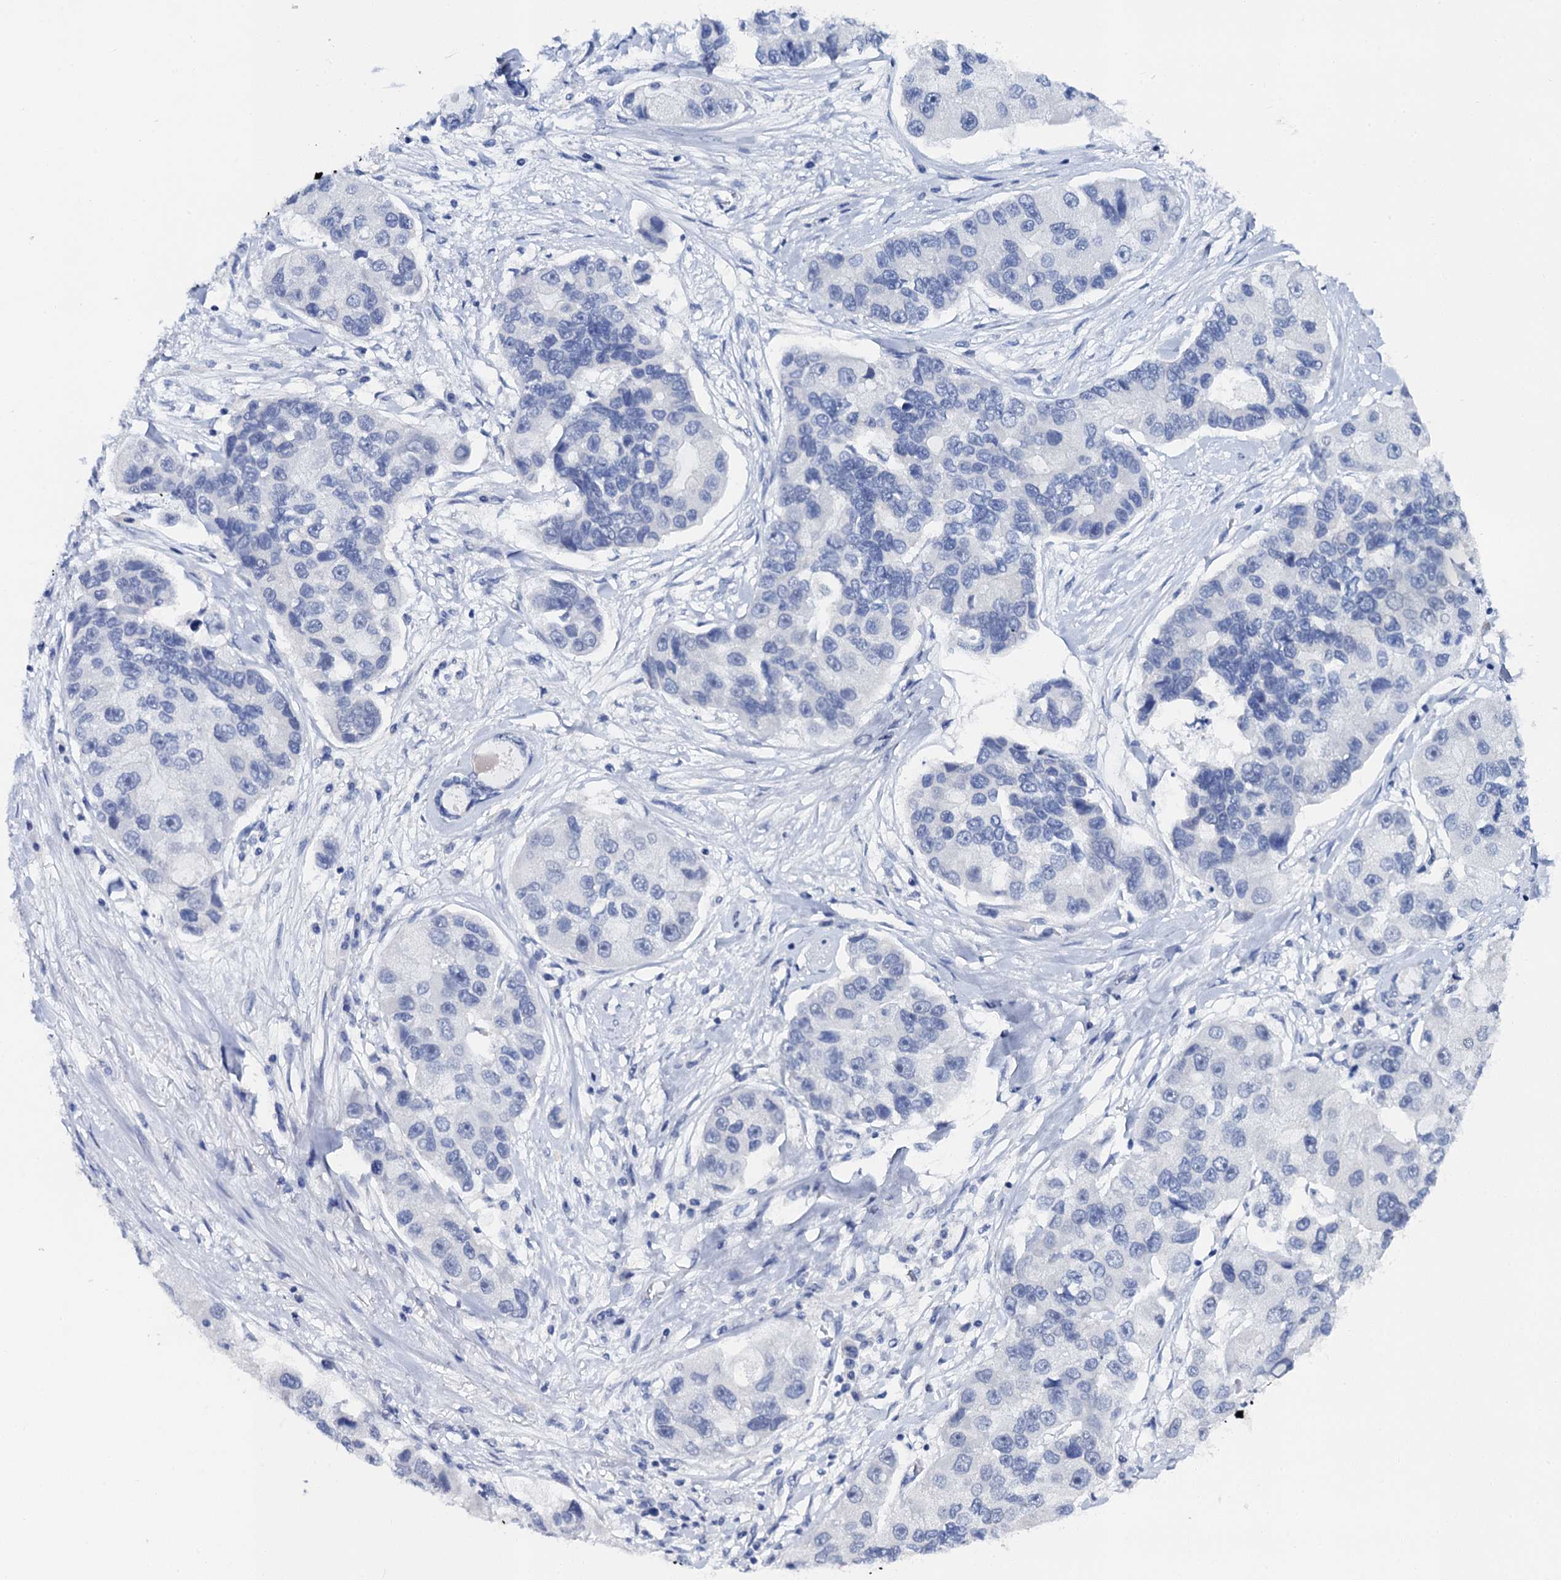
{"staining": {"intensity": "negative", "quantity": "none", "location": "none"}, "tissue": "lung cancer", "cell_type": "Tumor cells", "image_type": "cancer", "snomed": [{"axis": "morphology", "description": "Adenocarcinoma, NOS"}, {"axis": "topography", "description": "Lung"}], "caption": "Tumor cells show no significant protein staining in lung cancer.", "gene": "LYPD3", "patient": {"sex": "female", "age": 54}}